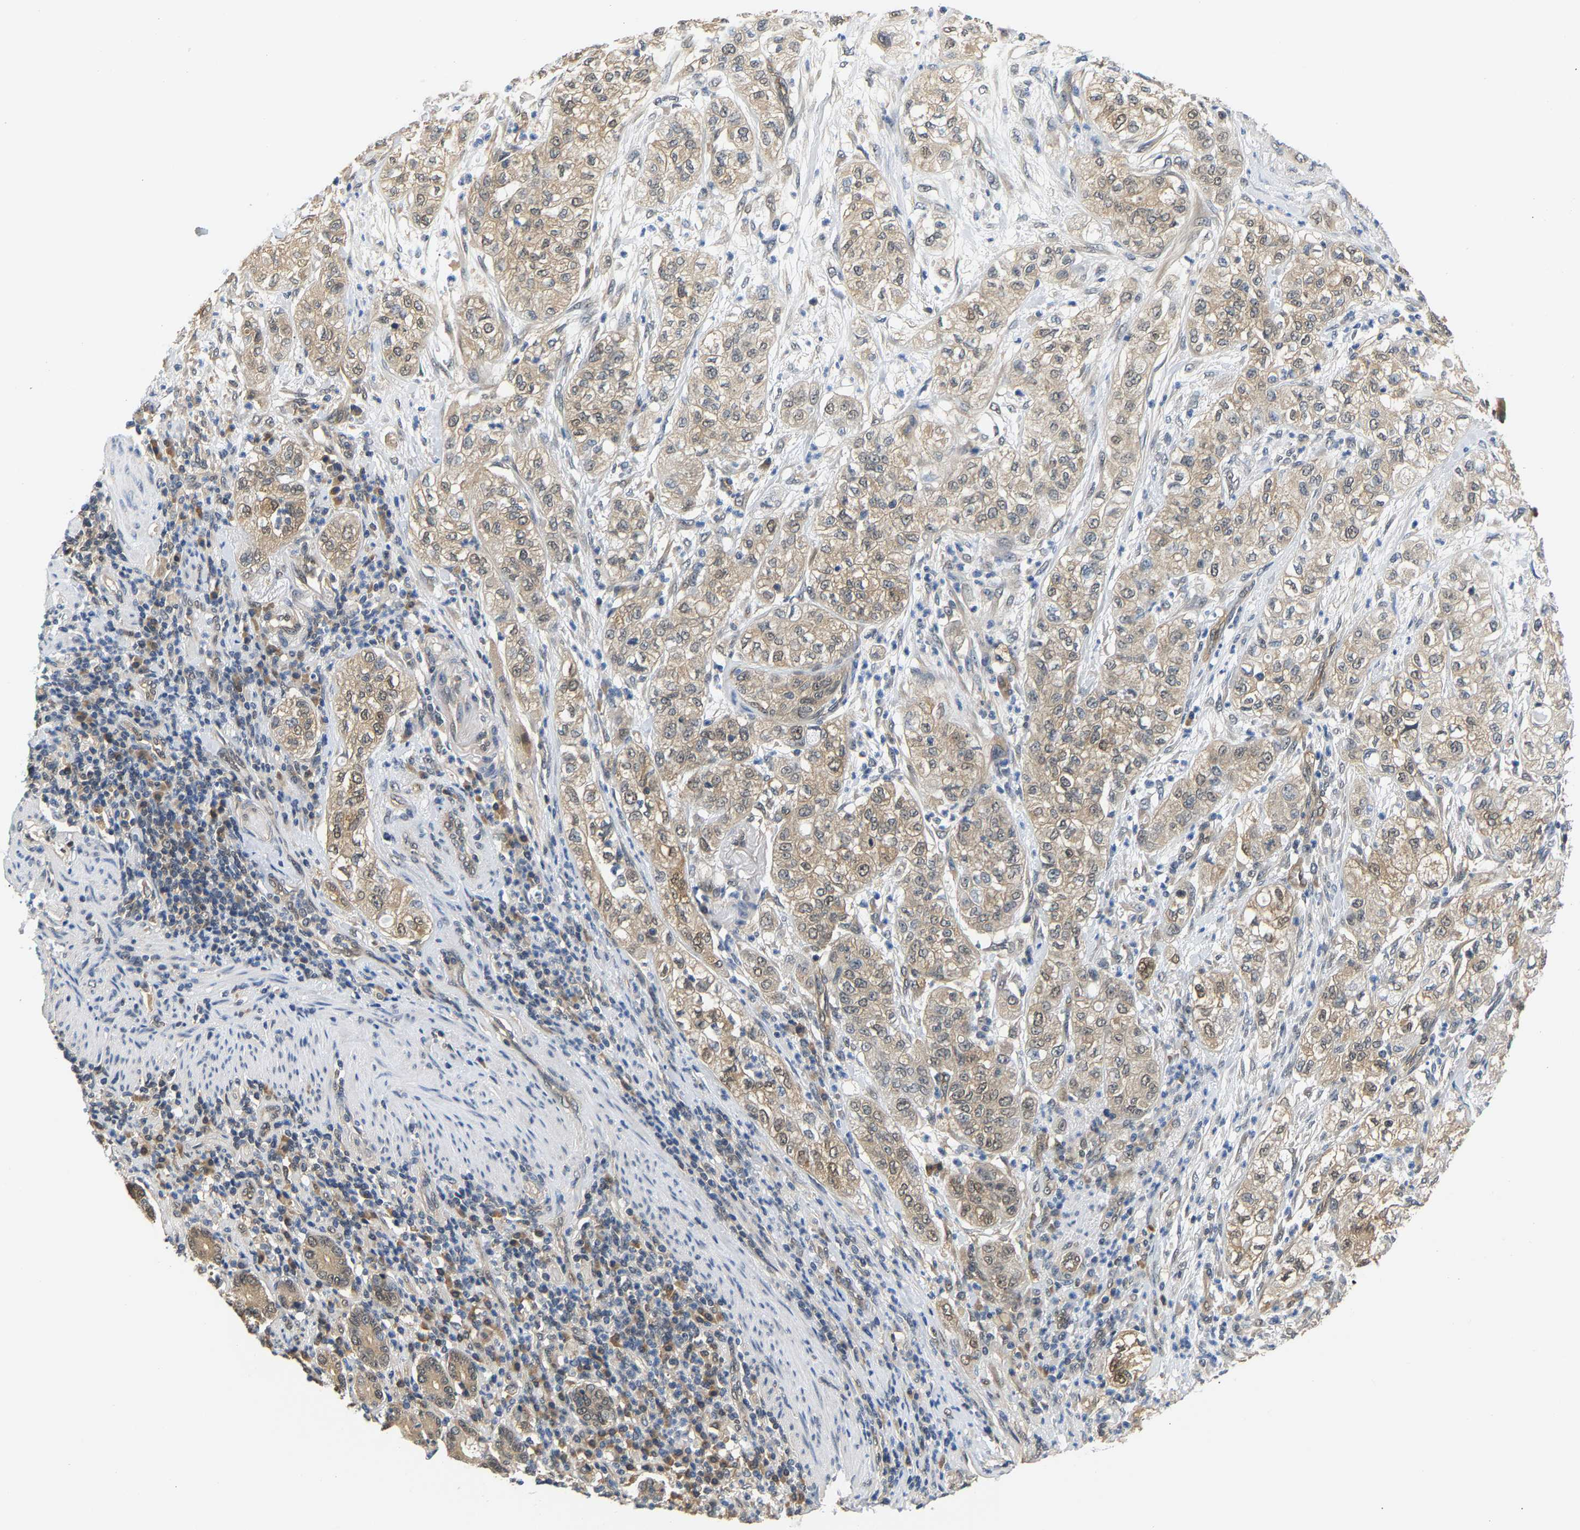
{"staining": {"intensity": "moderate", "quantity": ">75%", "location": "cytoplasmic/membranous"}, "tissue": "pancreatic cancer", "cell_type": "Tumor cells", "image_type": "cancer", "snomed": [{"axis": "morphology", "description": "Adenocarcinoma, NOS"}, {"axis": "topography", "description": "Pancreas"}], "caption": "A high-resolution histopathology image shows immunohistochemistry staining of adenocarcinoma (pancreatic), which demonstrates moderate cytoplasmic/membranous positivity in about >75% of tumor cells. Nuclei are stained in blue.", "gene": "ARHGEF12", "patient": {"sex": "female", "age": 78}}